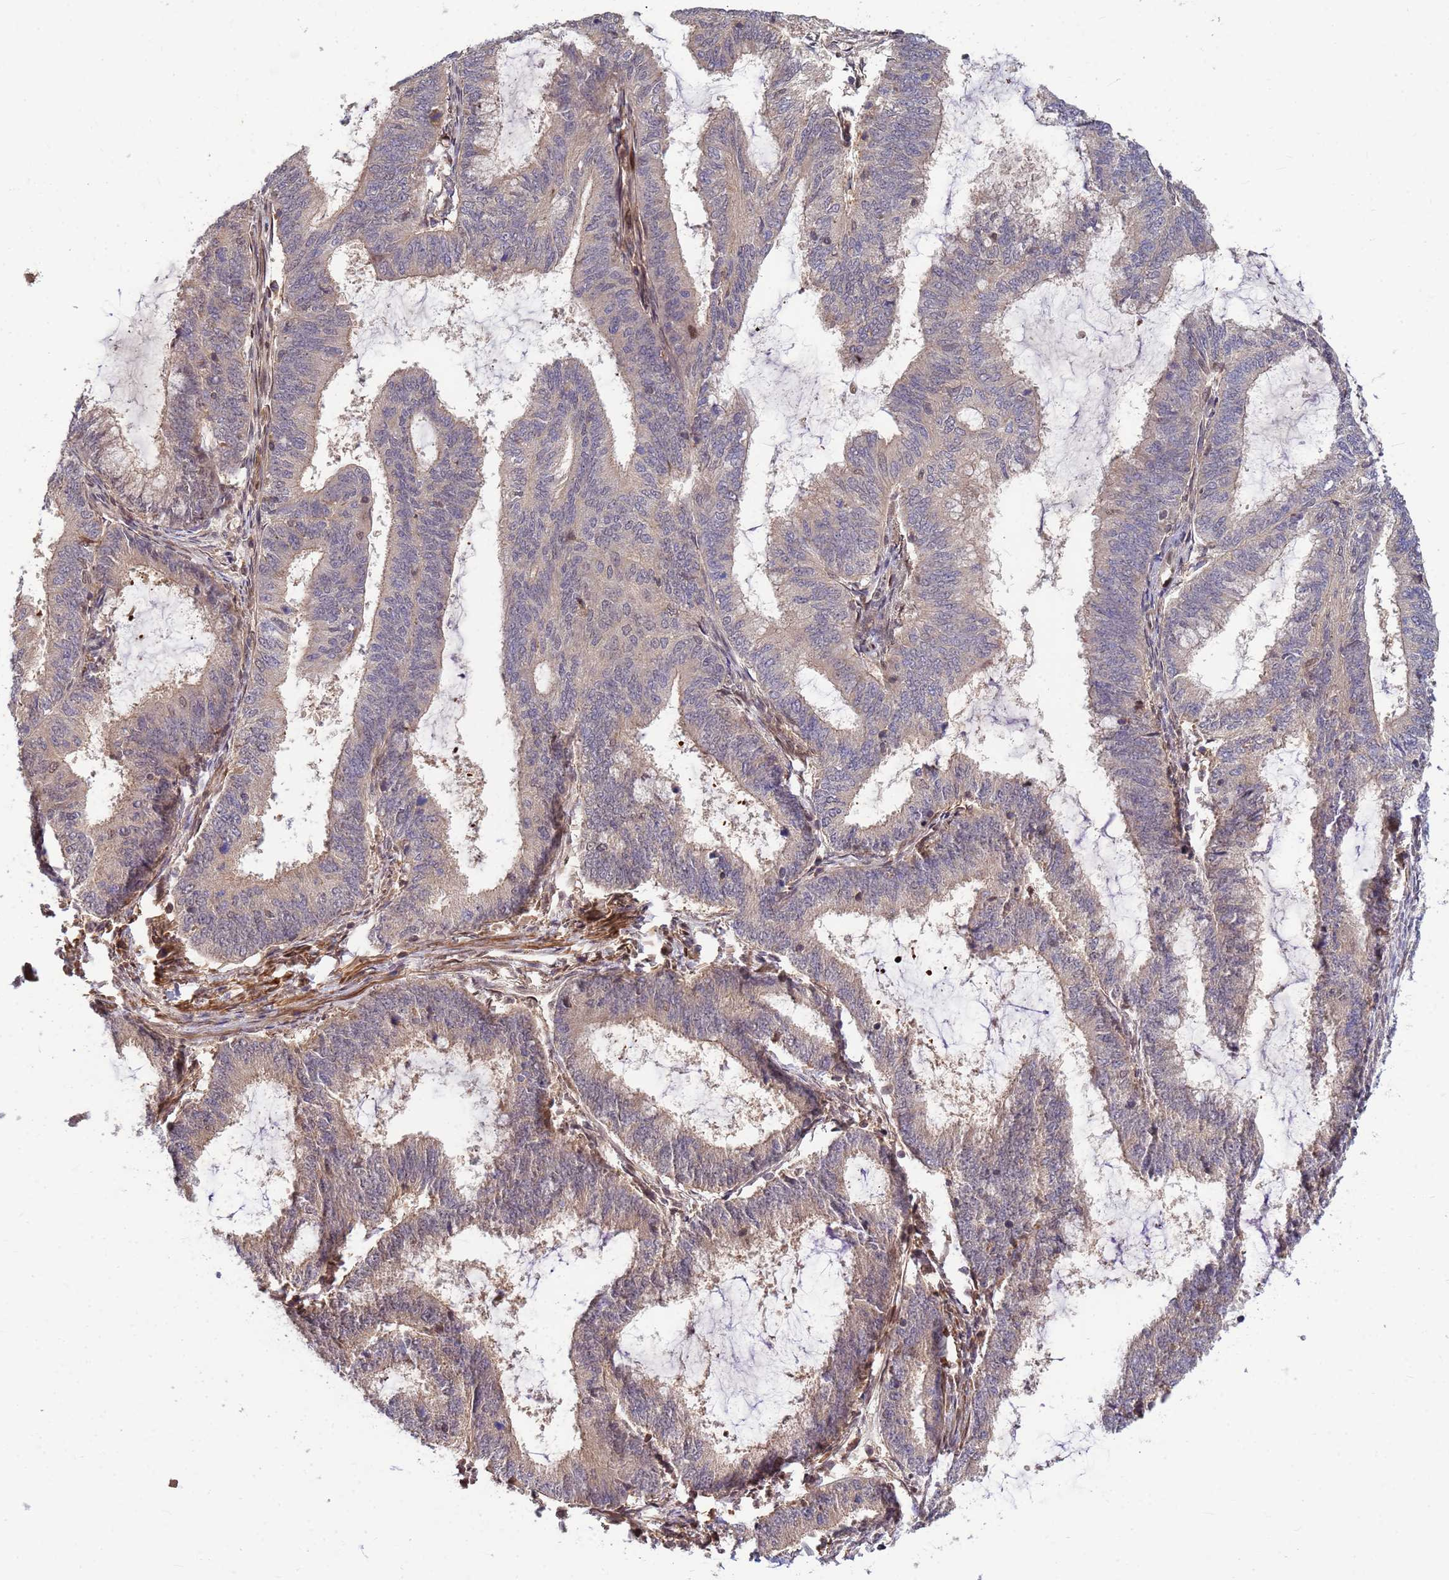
{"staining": {"intensity": "weak", "quantity": "25%-75%", "location": "cytoplasmic/membranous"}, "tissue": "endometrial cancer", "cell_type": "Tumor cells", "image_type": "cancer", "snomed": [{"axis": "morphology", "description": "Adenocarcinoma, NOS"}, {"axis": "topography", "description": "Endometrium"}], "caption": "Human endometrial cancer stained with a brown dye displays weak cytoplasmic/membranous positive expression in about 25%-75% of tumor cells.", "gene": "DUS4L", "patient": {"sex": "female", "age": 51}}